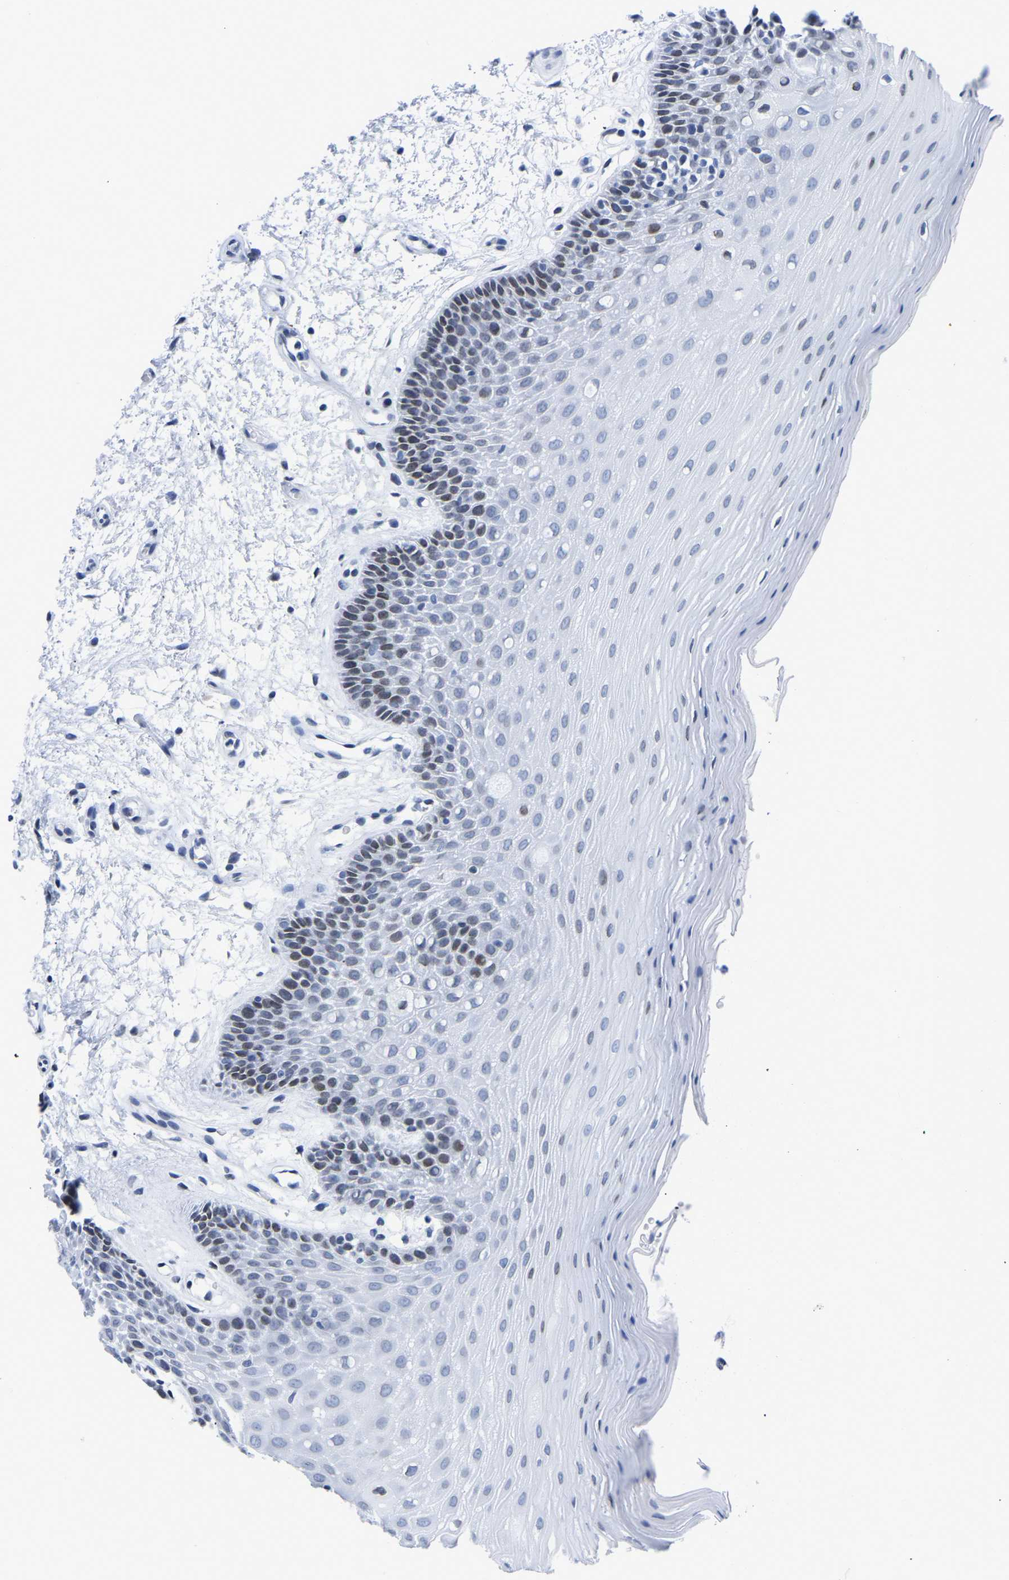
{"staining": {"intensity": "weak", "quantity": "25%-75%", "location": "nuclear"}, "tissue": "oral mucosa", "cell_type": "Squamous epithelial cells", "image_type": "normal", "snomed": [{"axis": "morphology", "description": "Normal tissue, NOS"}, {"axis": "morphology", "description": "Squamous cell carcinoma, NOS"}, {"axis": "topography", "description": "Oral tissue"}, {"axis": "topography", "description": "Head-Neck"}], "caption": "Squamous epithelial cells exhibit weak nuclear positivity in approximately 25%-75% of cells in unremarkable oral mucosa. The staining was performed using DAB (3,3'-diaminobenzidine) to visualize the protein expression in brown, while the nuclei were stained in blue with hematoxylin (Magnification: 20x).", "gene": "UPK3A", "patient": {"sex": "male", "age": 71}}